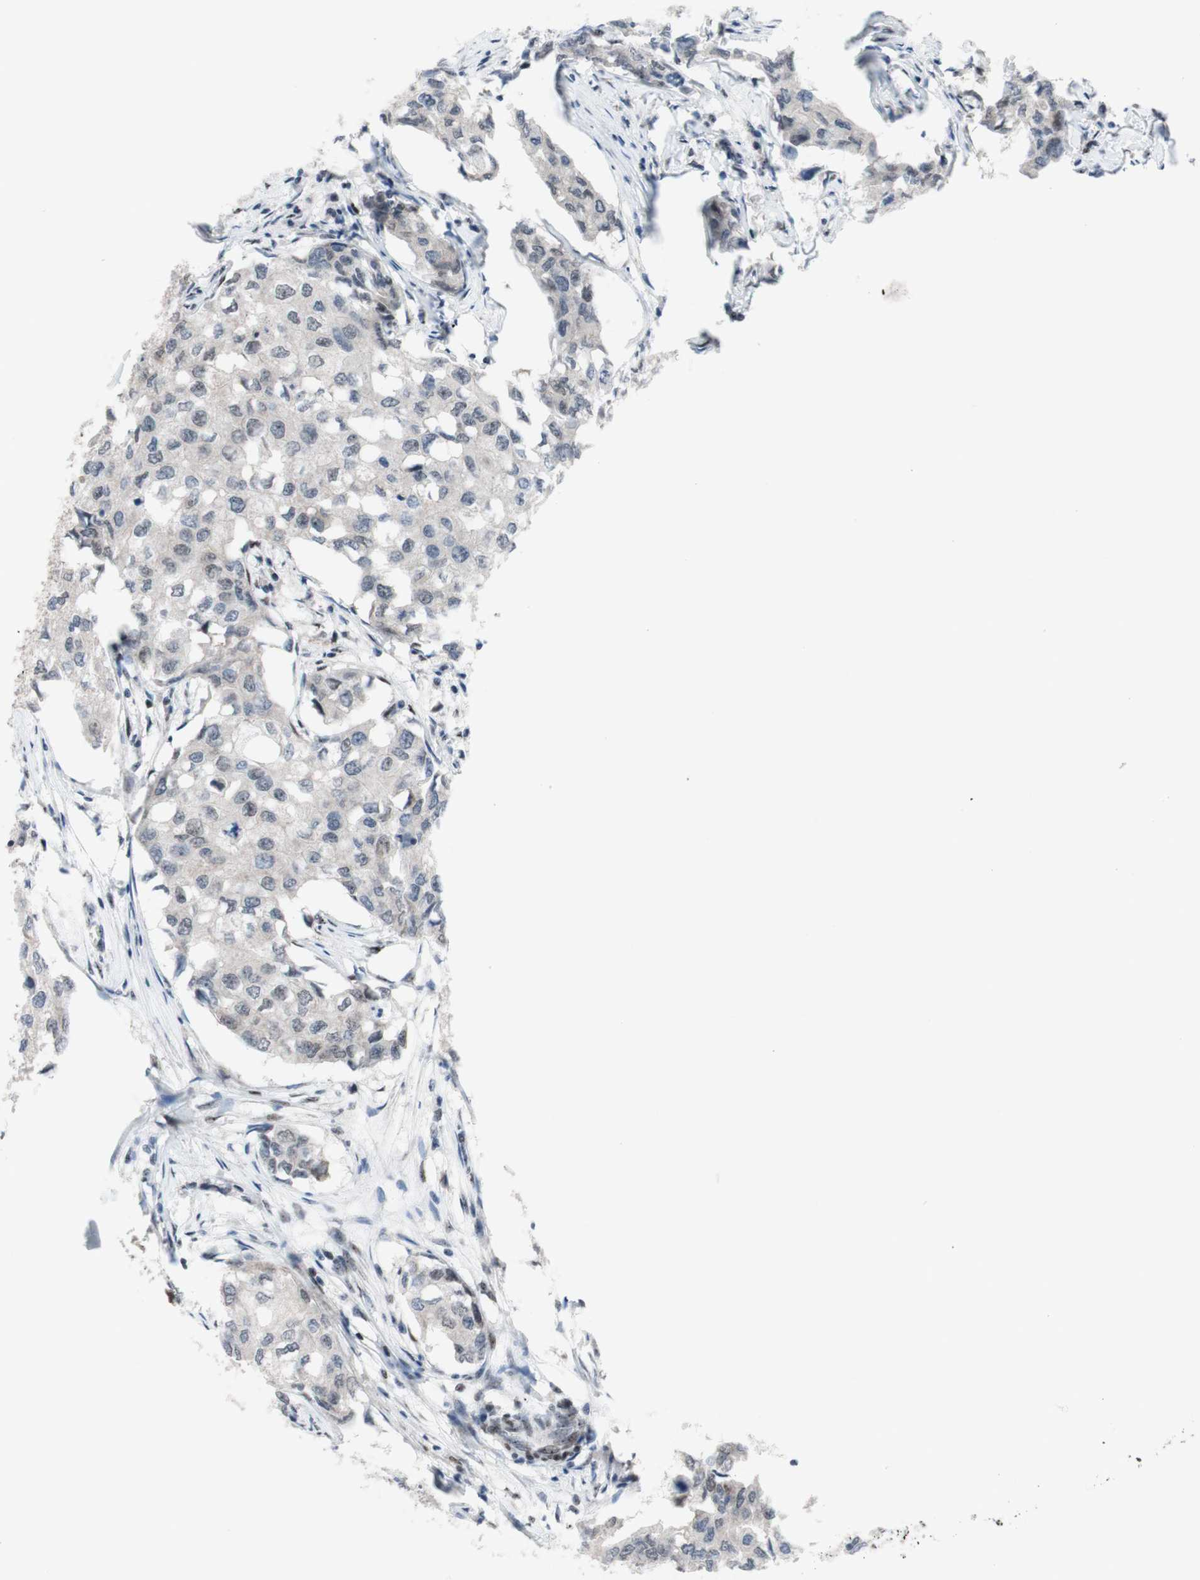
{"staining": {"intensity": "weak", "quantity": ">75%", "location": "nuclear"}, "tissue": "breast cancer", "cell_type": "Tumor cells", "image_type": "cancer", "snomed": [{"axis": "morphology", "description": "Duct carcinoma"}, {"axis": "topography", "description": "Breast"}], "caption": "This is a micrograph of immunohistochemistry (IHC) staining of breast intraductal carcinoma, which shows weak staining in the nuclear of tumor cells.", "gene": "POLR1A", "patient": {"sex": "female", "age": 27}}